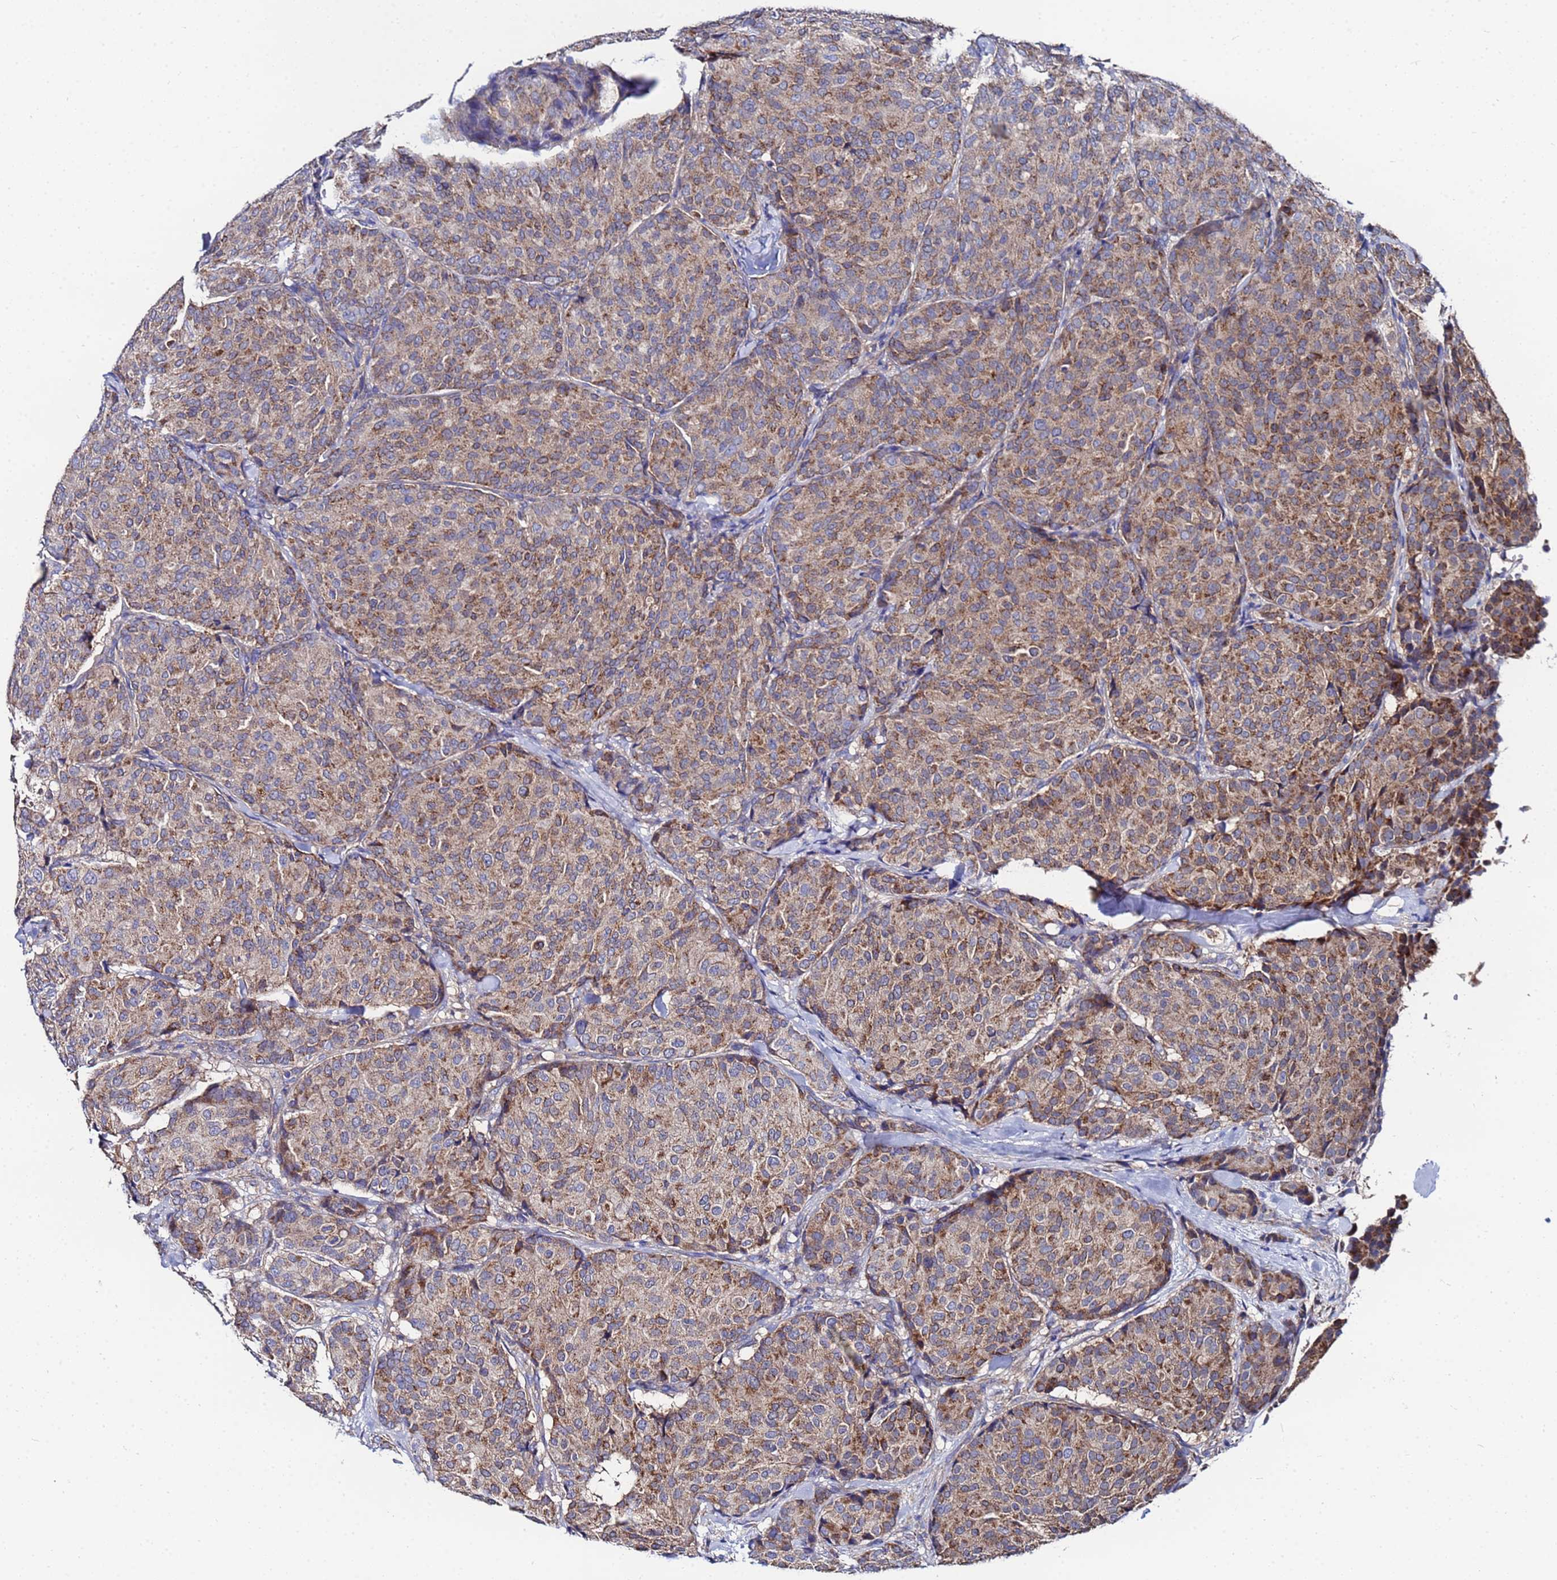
{"staining": {"intensity": "moderate", "quantity": "25%-75%", "location": "cytoplasmic/membranous"}, "tissue": "breast cancer", "cell_type": "Tumor cells", "image_type": "cancer", "snomed": [{"axis": "morphology", "description": "Duct carcinoma"}, {"axis": "topography", "description": "Breast"}], "caption": "Moderate cytoplasmic/membranous protein positivity is appreciated in approximately 25%-75% of tumor cells in breast invasive ductal carcinoma. (DAB IHC with brightfield microscopy, high magnification).", "gene": "FAHD2A", "patient": {"sex": "female", "age": 75}}